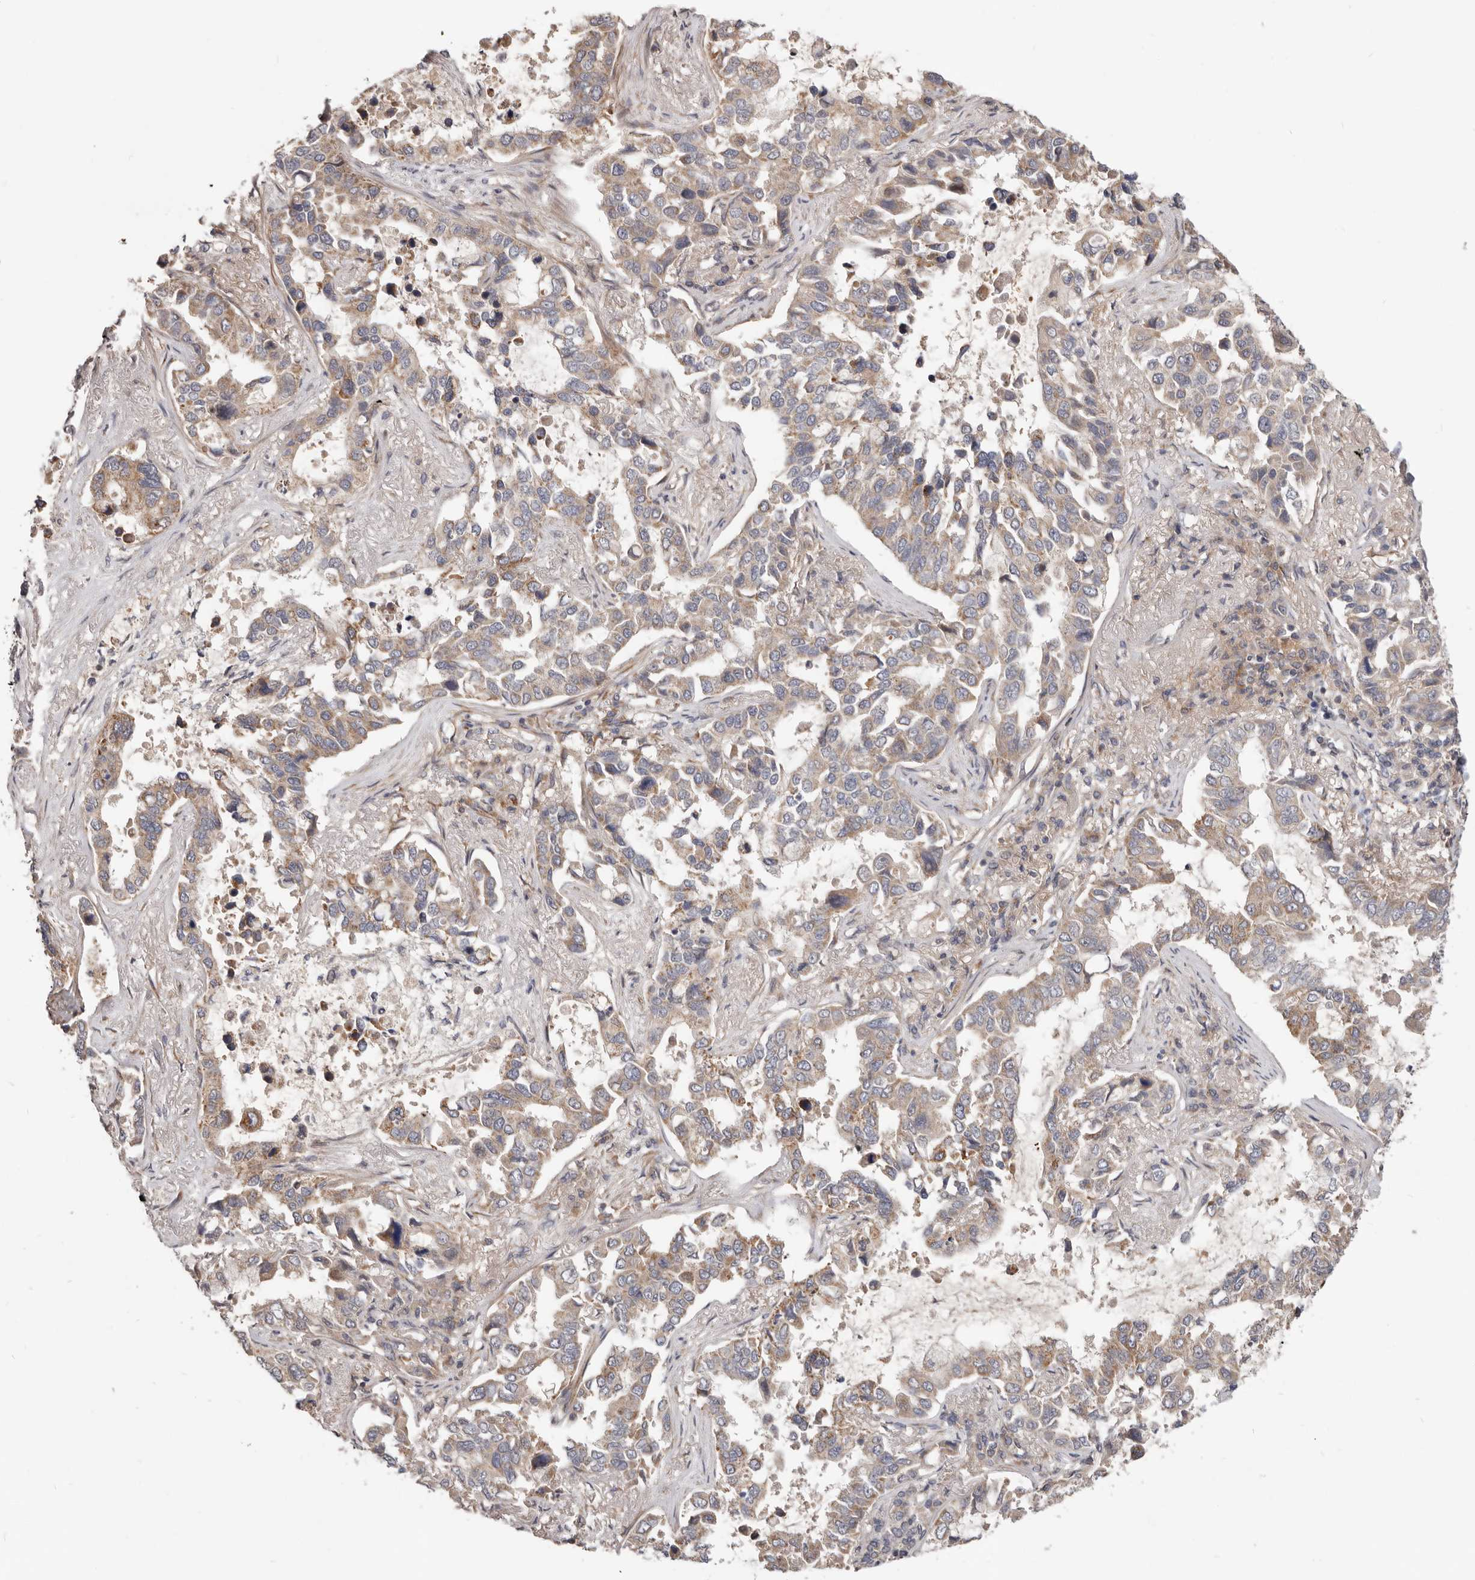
{"staining": {"intensity": "weak", "quantity": "25%-75%", "location": "cytoplasmic/membranous"}, "tissue": "lung cancer", "cell_type": "Tumor cells", "image_type": "cancer", "snomed": [{"axis": "morphology", "description": "Squamous cell carcinoma, NOS"}, {"axis": "topography", "description": "Lung"}], "caption": "Human lung cancer stained with a protein marker demonstrates weak staining in tumor cells.", "gene": "LRP6", "patient": {"sex": "male", "age": 66}}